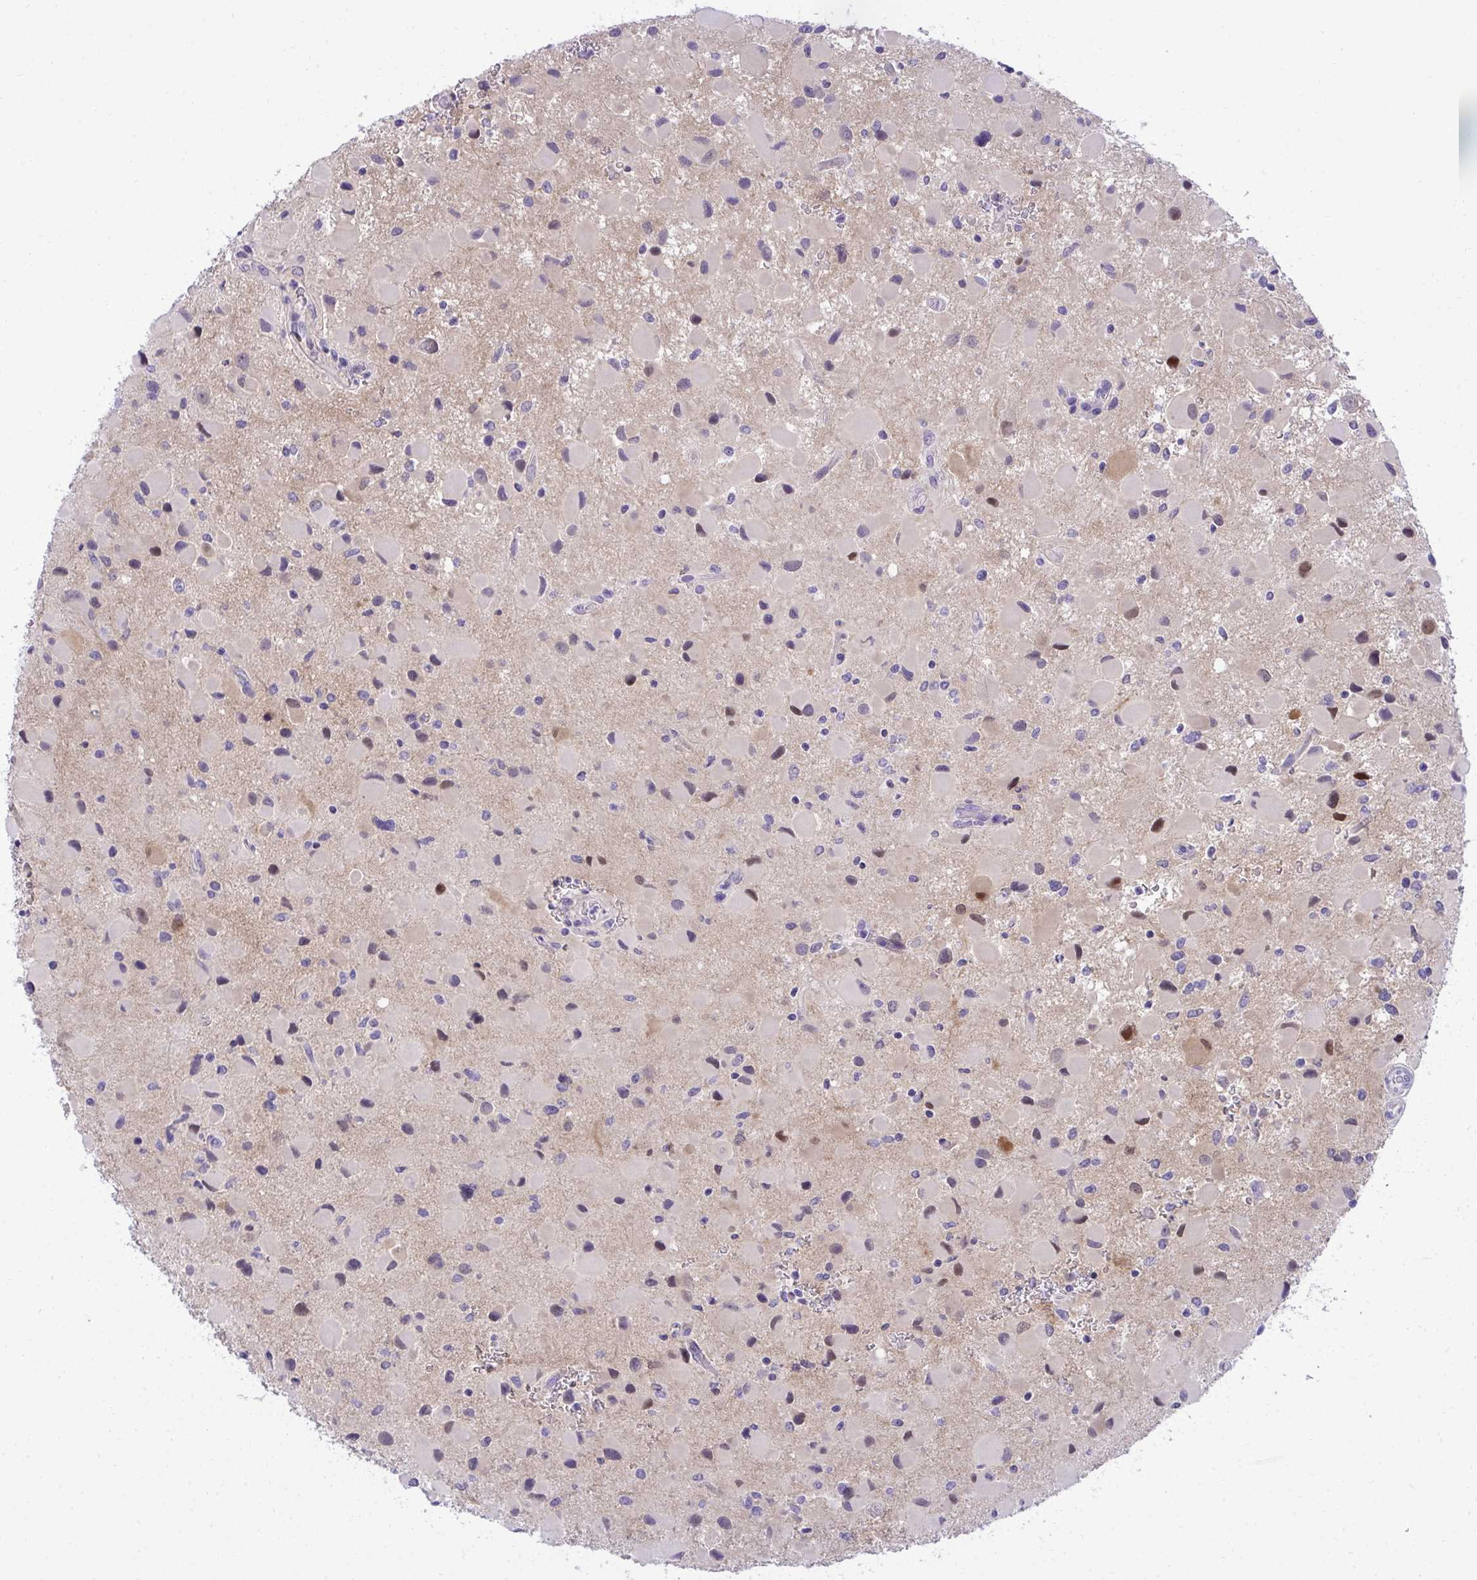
{"staining": {"intensity": "moderate", "quantity": "<25%", "location": "cytoplasmic/membranous"}, "tissue": "glioma", "cell_type": "Tumor cells", "image_type": "cancer", "snomed": [{"axis": "morphology", "description": "Glioma, malignant, Low grade"}, {"axis": "topography", "description": "Brain"}], "caption": "The photomicrograph displays immunohistochemical staining of malignant glioma (low-grade). There is moderate cytoplasmic/membranous positivity is seen in about <25% of tumor cells.", "gene": "PGM2L1", "patient": {"sex": "female", "age": 32}}